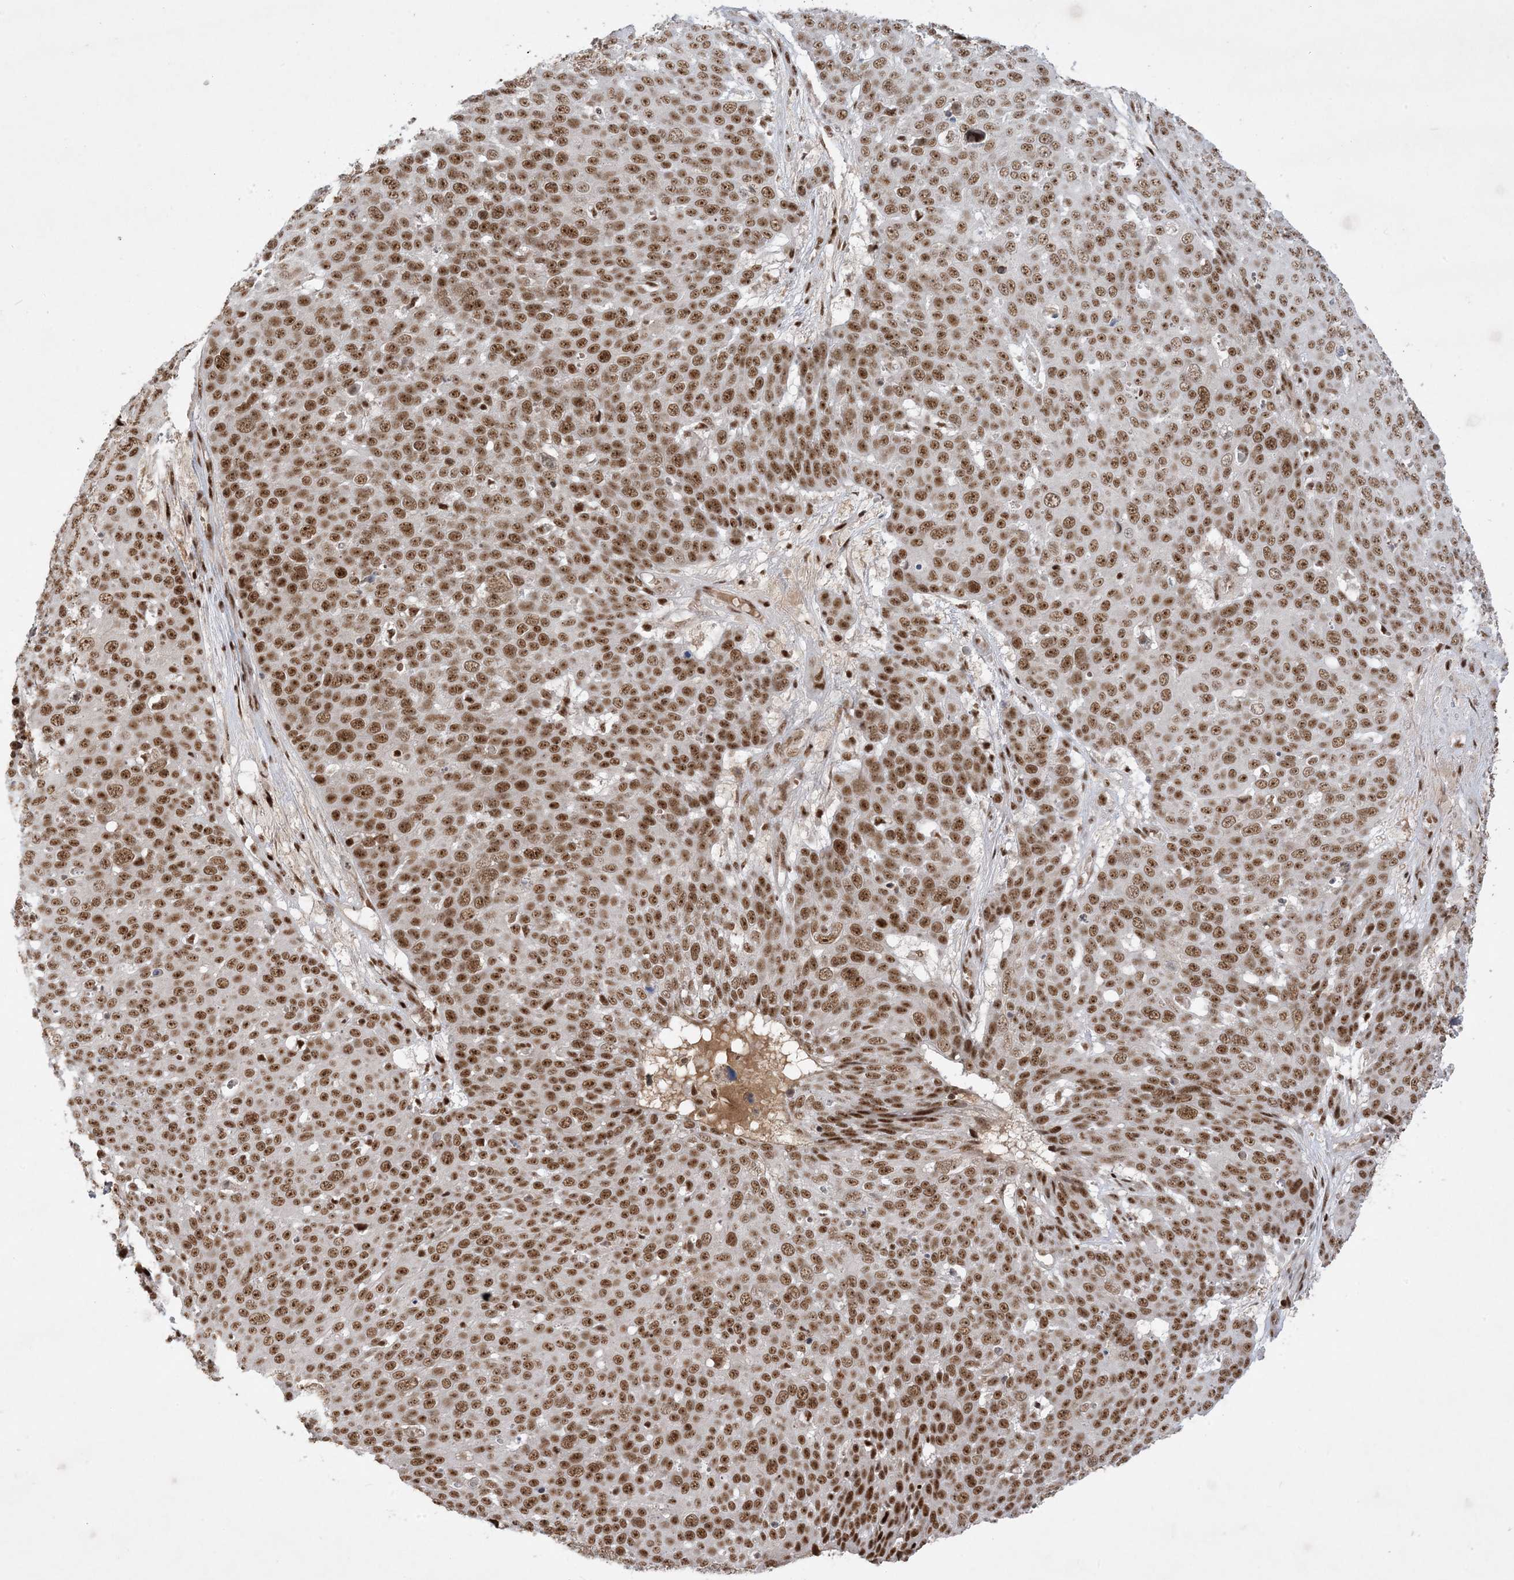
{"staining": {"intensity": "moderate", "quantity": ">75%", "location": "nuclear"}, "tissue": "skin cancer", "cell_type": "Tumor cells", "image_type": "cancer", "snomed": [{"axis": "morphology", "description": "Squamous cell carcinoma, NOS"}, {"axis": "topography", "description": "Skin"}], "caption": "Brown immunohistochemical staining in skin cancer (squamous cell carcinoma) reveals moderate nuclear positivity in approximately >75% of tumor cells.", "gene": "PPIL2", "patient": {"sex": "male", "age": 71}}